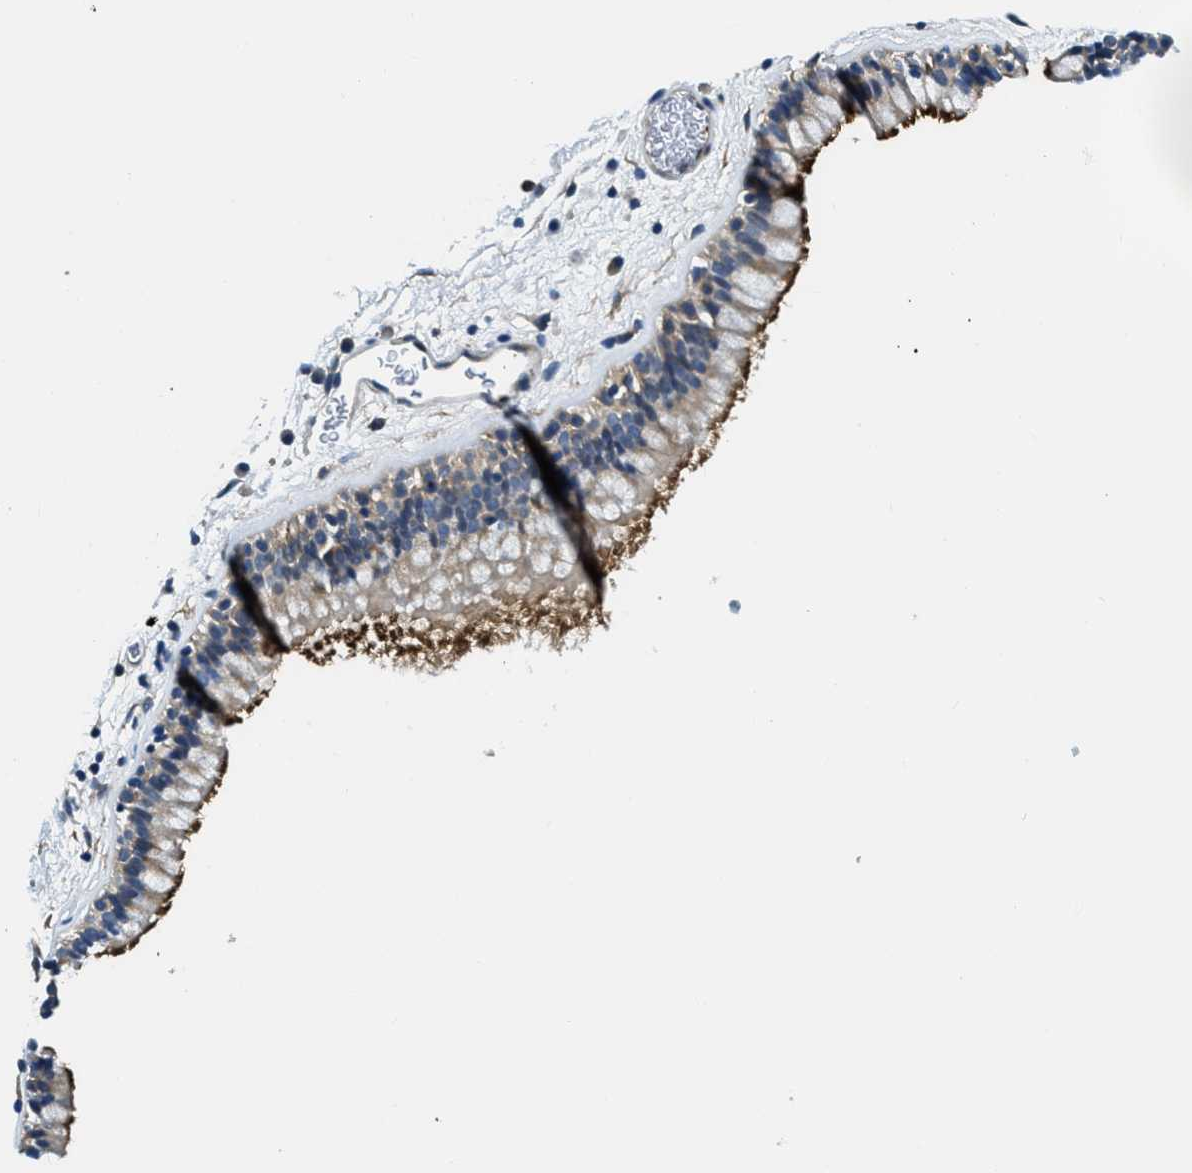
{"staining": {"intensity": "moderate", "quantity": ">75%", "location": "cytoplasmic/membranous"}, "tissue": "nasopharynx", "cell_type": "Respiratory epithelial cells", "image_type": "normal", "snomed": [{"axis": "morphology", "description": "Normal tissue, NOS"}, {"axis": "morphology", "description": "Inflammation, NOS"}, {"axis": "topography", "description": "Nasopharynx"}], "caption": "A micrograph of human nasopharynx stained for a protein exhibits moderate cytoplasmic/membranous brown staining in respiratory epithelial cells.", "gene": "LPIN2", "patient": {"sex": "male", "age": 48}}